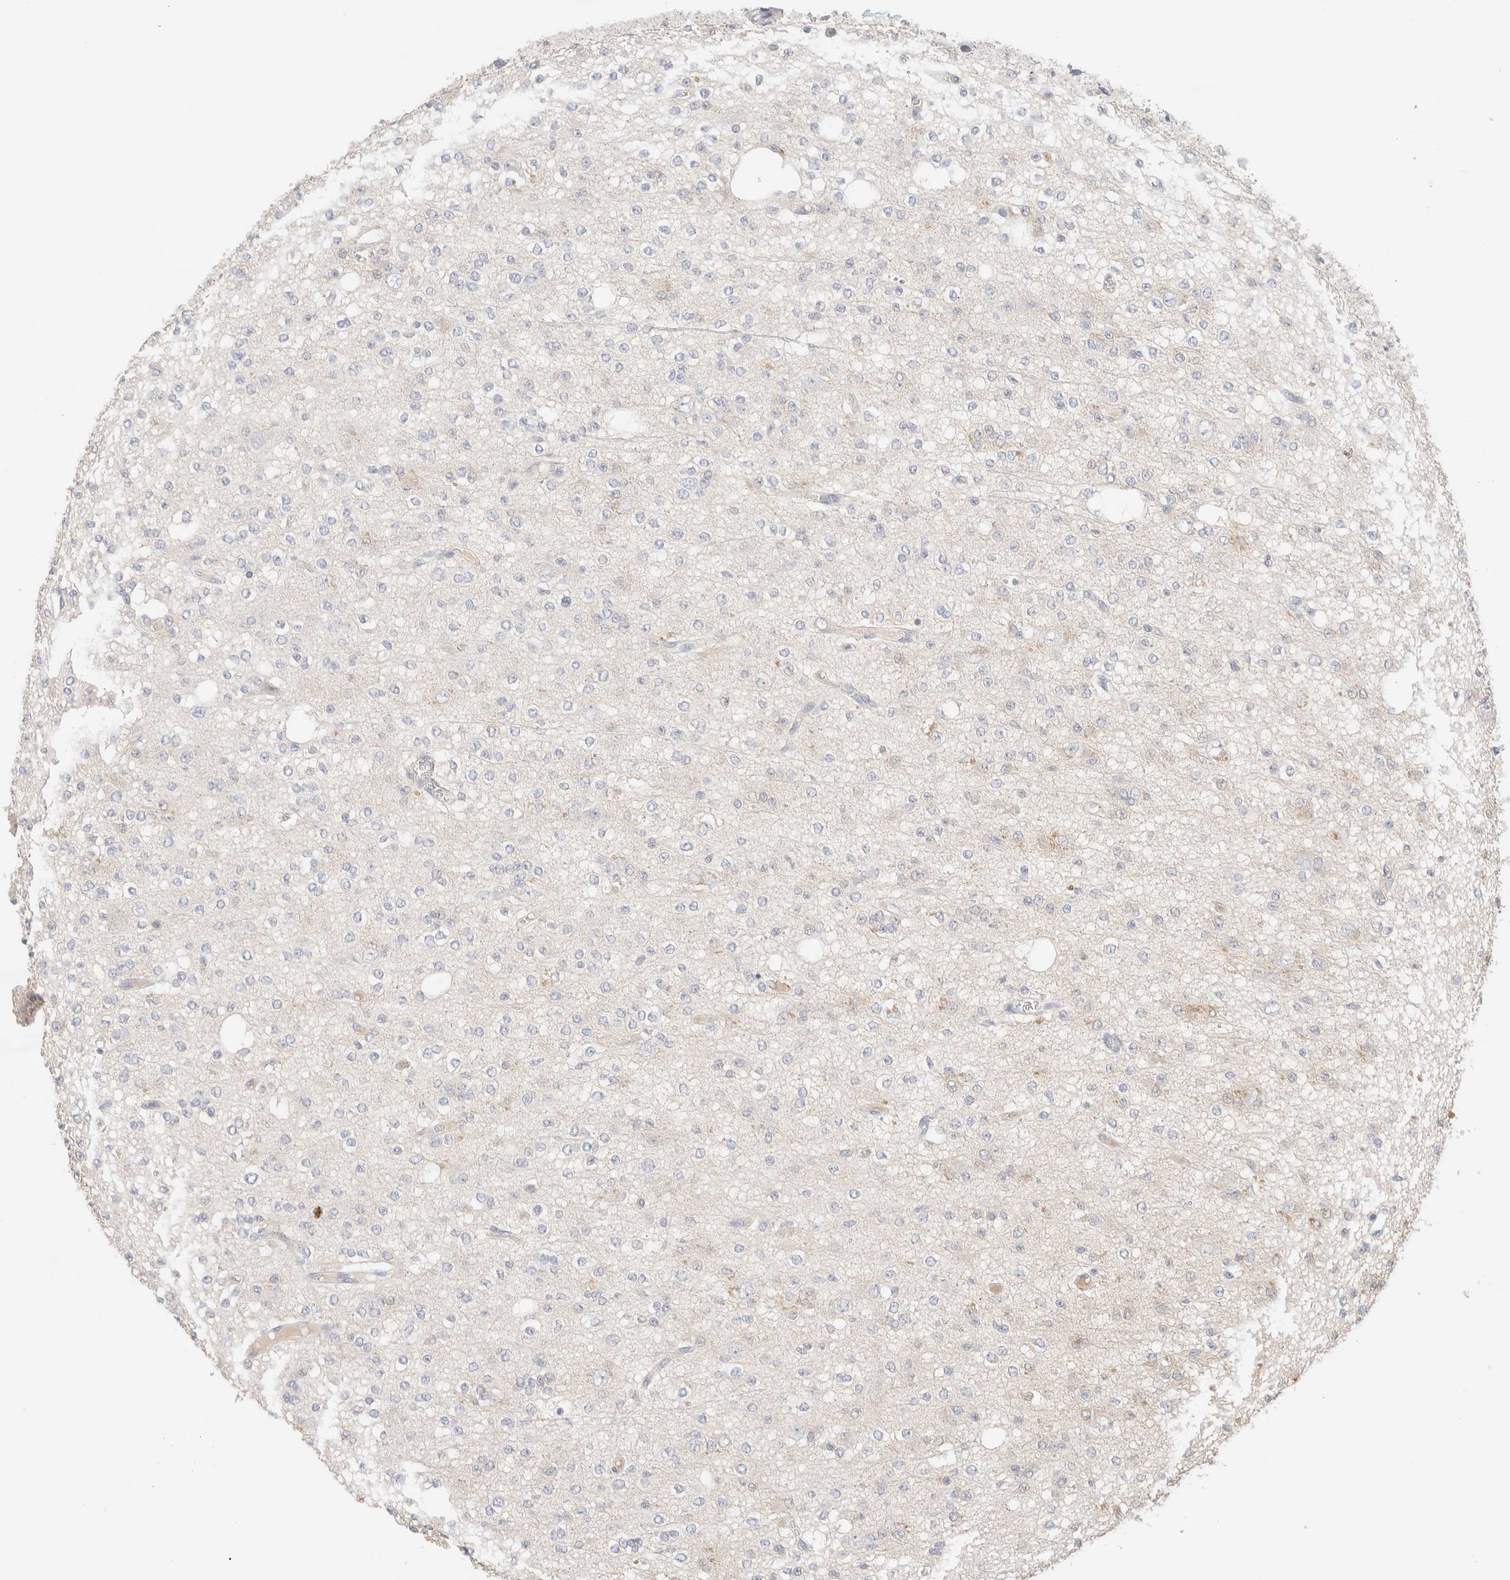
{"staining": {"intensity": "negative", "quantity": "none", "location": "none"}, "tissue": "glioma", "cell_type": "Tumor cells", "image_type": "cancer", "snomed": [{"axis": "morphology", "description": "Glioma, malignant, Low grade"}, {"axis": "topography", "description": "Brain"}], "caption": "High magnification brightfield microscopy of malignant low-grade glioma stained with DAB (3,3'-diaminobenzidine) (brown) and counterstained with hematoxylin (blue): tumor cells show no significant expression. (IHC, brightfield microscopy, high magnification).", "gene": "RIDA", "patient": {"sex": "male", "age": 38}}